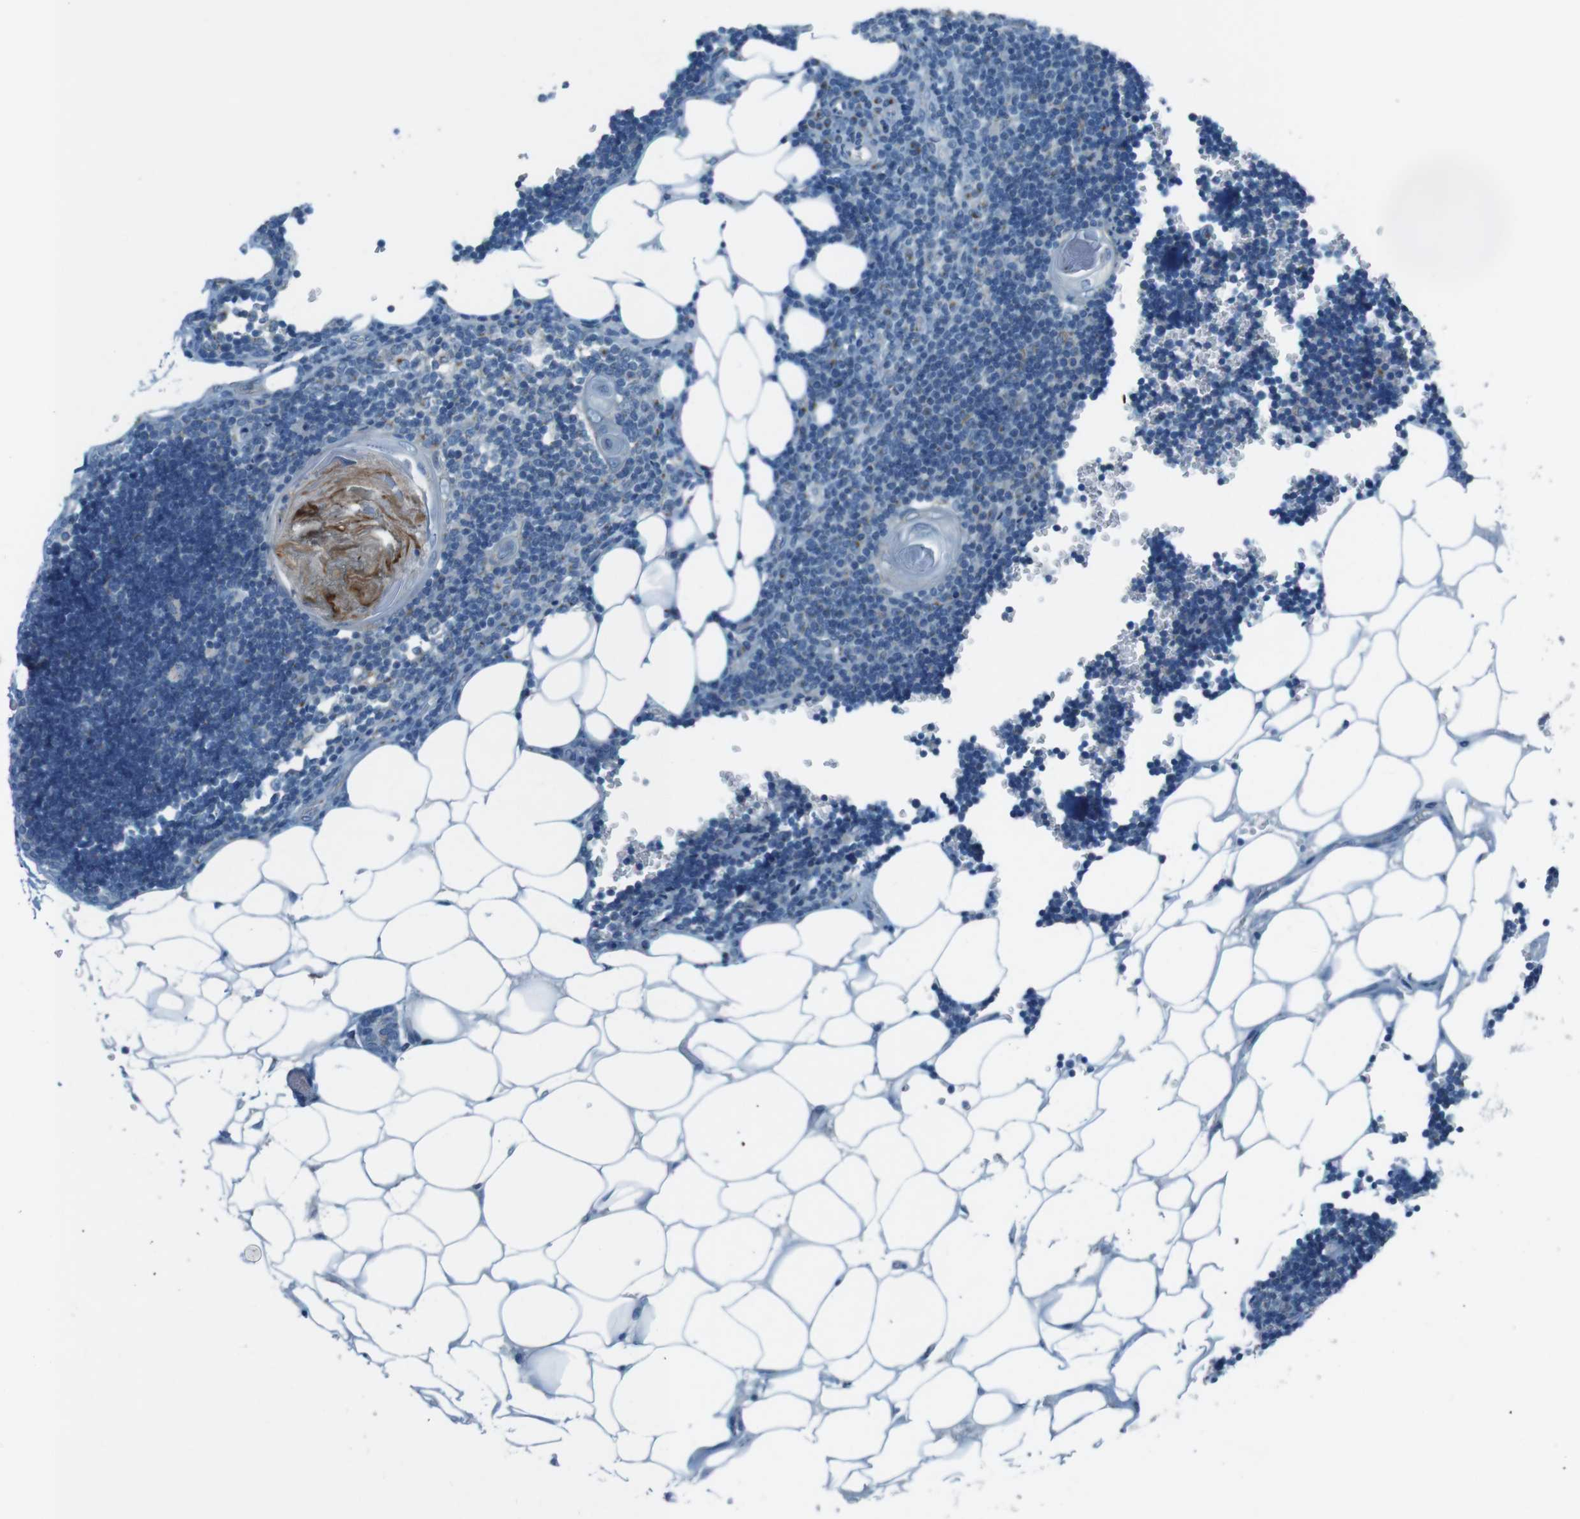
{"staining": {"intensity": "moderate", "quantity": "<25%", "location": "cytoplasmic/membranous"}, "tissue": "lymph node", "cell_type": "Germinal center cells", "image_type": "normal", "snomed": [{"axis": "morphology", "description": "Normal tissue, NOS"}, {"axis": "topography", "description": "Lymph node"}], "caption": "Immunohistochemical staining of normal human lymph node reveals moderate cytoplasmic/membranous protein positivity in about <25% of germinal center cells. The staining was performed using DAB (3,3'-diaminobenzidine) to visualize the protein expression in brown, while the nuclei were stained in blue with hematoxylin (Magnification: 20x).", "gene": "TXNDC15", "patient": {"sex": "male", "age": 33}}